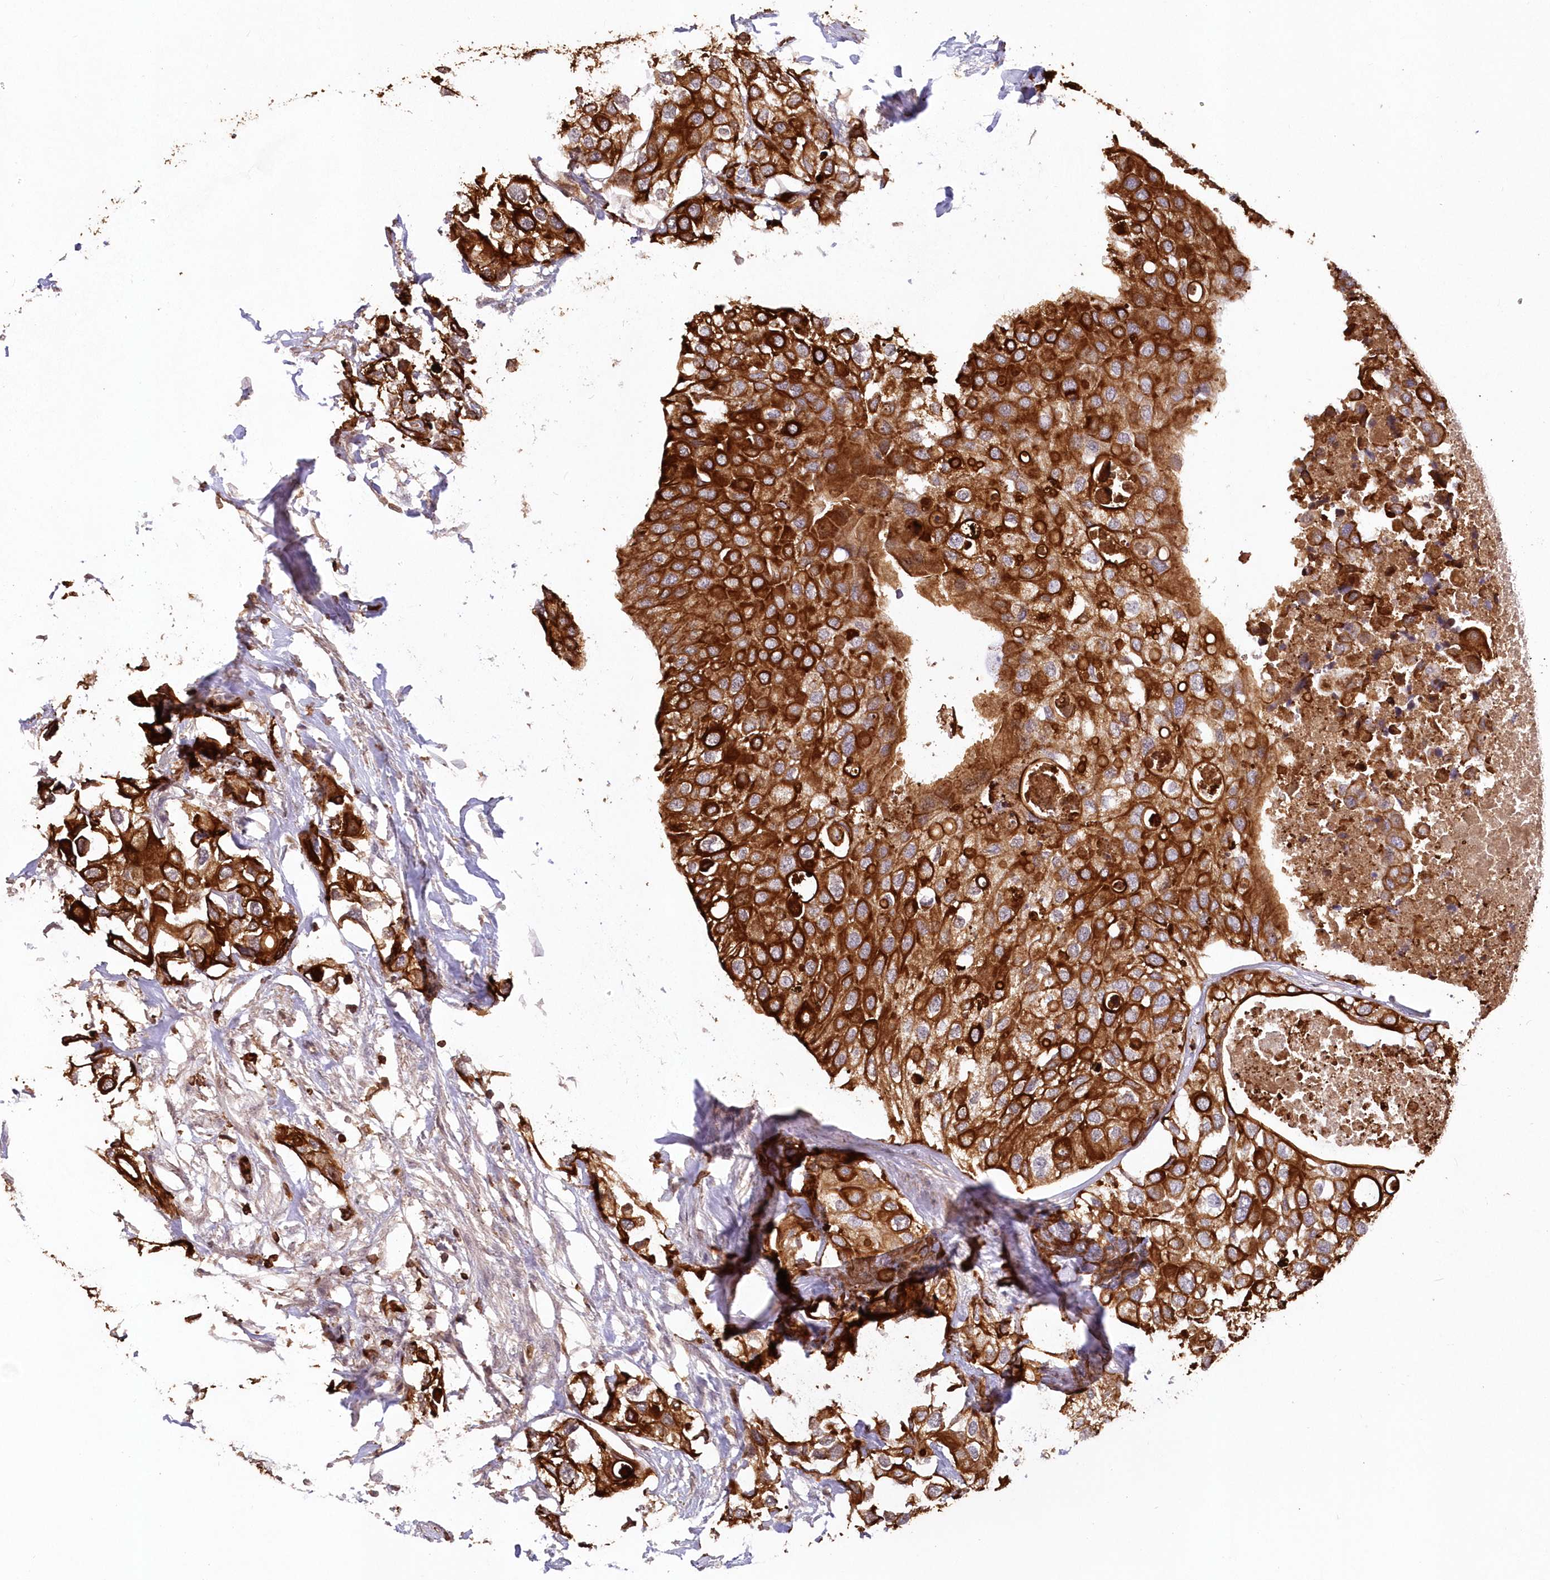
{"staining": {"intensity": "strong", "quantity": ">75%", "location": "cytoplasmic/membranous"}, "tissue": "urothelial cancer", "cell_type": "Tumor cells", "image_type": "cancer", "snomed": [{"axis": "morphology", "description": "Urothelial carcinoma, High grade"}, {"axis": "topography", "description": "Urinary bladder"}], "caption": "High-grade urothelial carcinoma was stained to show a protein in brown. There is high levels of strong cytoplasmic/membranous positivity in about >75% of tumor cells.", "gene": "SNED1", "patient": {"sex": "male", "age": 64}}